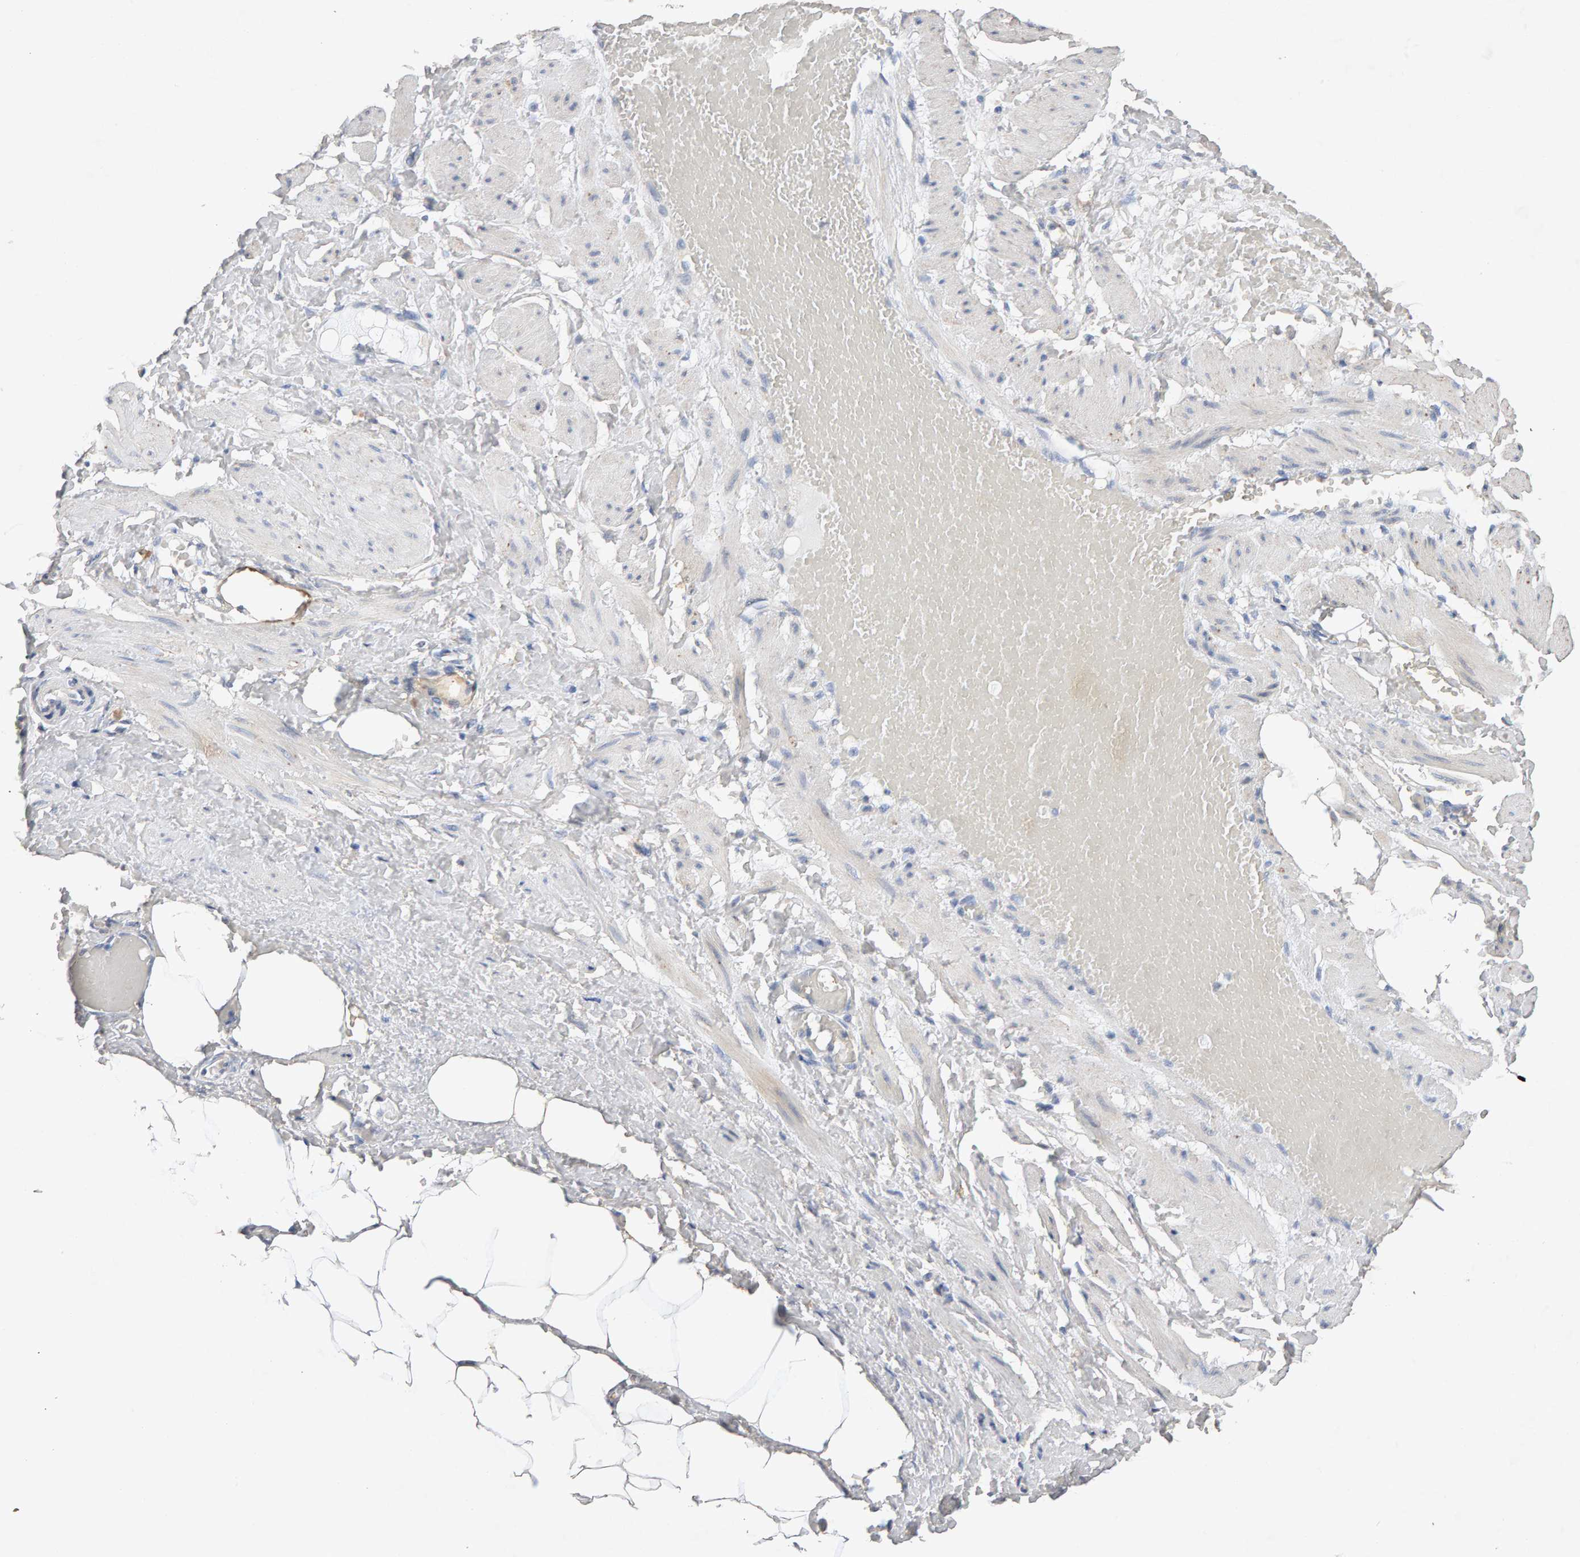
{"staining": {"intensity": "negative", "quantity": "none", "location": "none"}, "tissue": "adipose tissue", "cell_type": "Adipocytes", "image_type": "normal", "snomed": [{"axis": "morphology", "description": "Normal tissue, NOS"}, {"axis": "topography", "description": "Soft tissue"}, {"axis": "topography", "description": "Vascular tissue"}], "caption": "An immunohistochemistry (IHC) histopathology image of benign adipose tissue is shown. There is no staining in adipocytes of adipose tissue.", "gene": "PTPRM", "patient": {"sex": "female", "age": 35}}